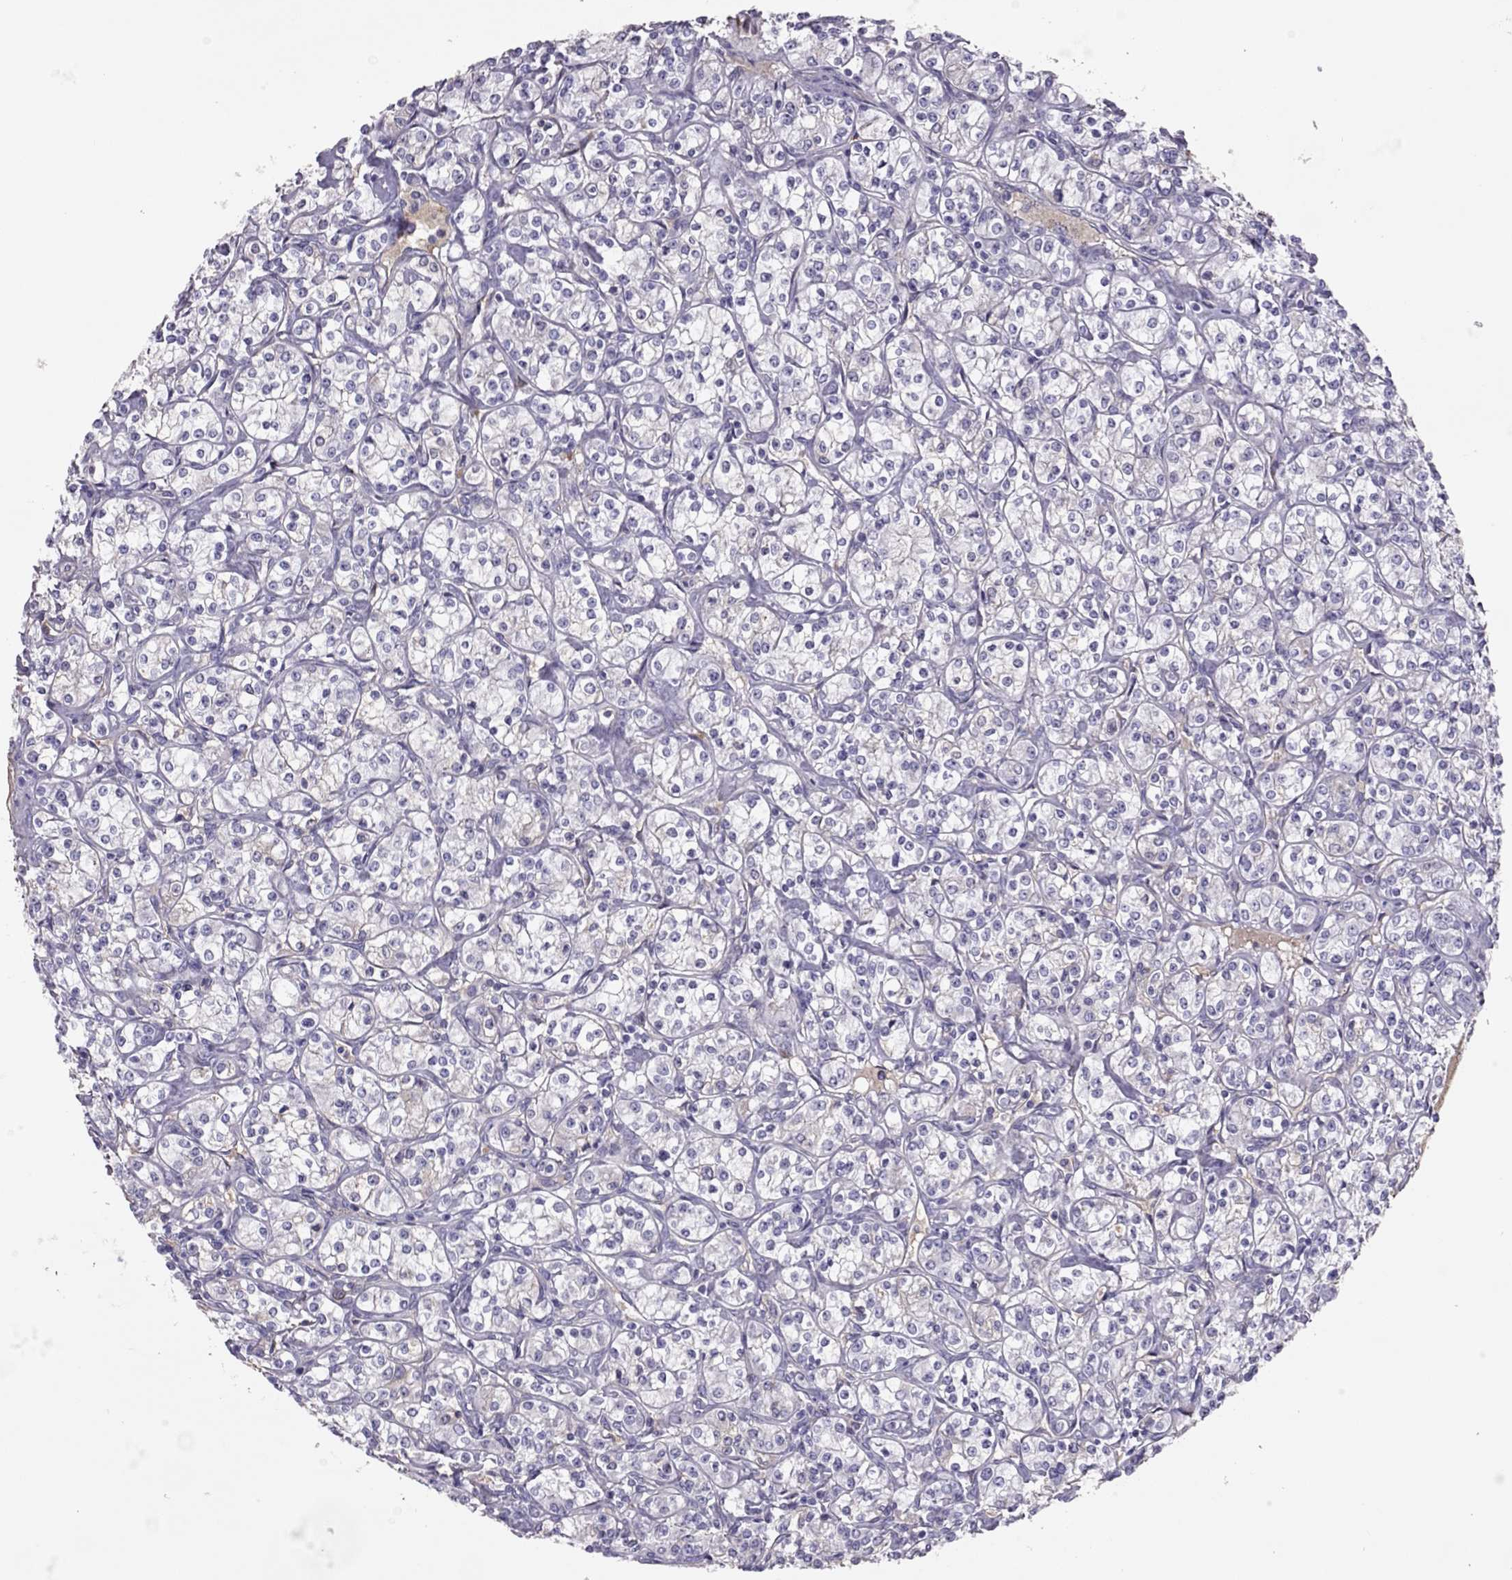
{"staining": {"intensity": "negative", "quantity": "none", "location": "none"}, "tissue": "renal cancer", "cell_type": "Tumor cells", "image_type": "cancer", "snomed": [{"axis": "morphology", "description": "Adenocarcinoma, NOS"}, {"axis": "topography", "description": "Kidney"}], "caption": "Immunohistochemistry (IHC) histopathology image of neoplastic tissue: renal cancer stained with DAB (3,3'-diaminobenzidine) reveals no significant protein positivity in tumor cells.", "gene": "RHD", "patient": {"sex": "male", "age": 77}}